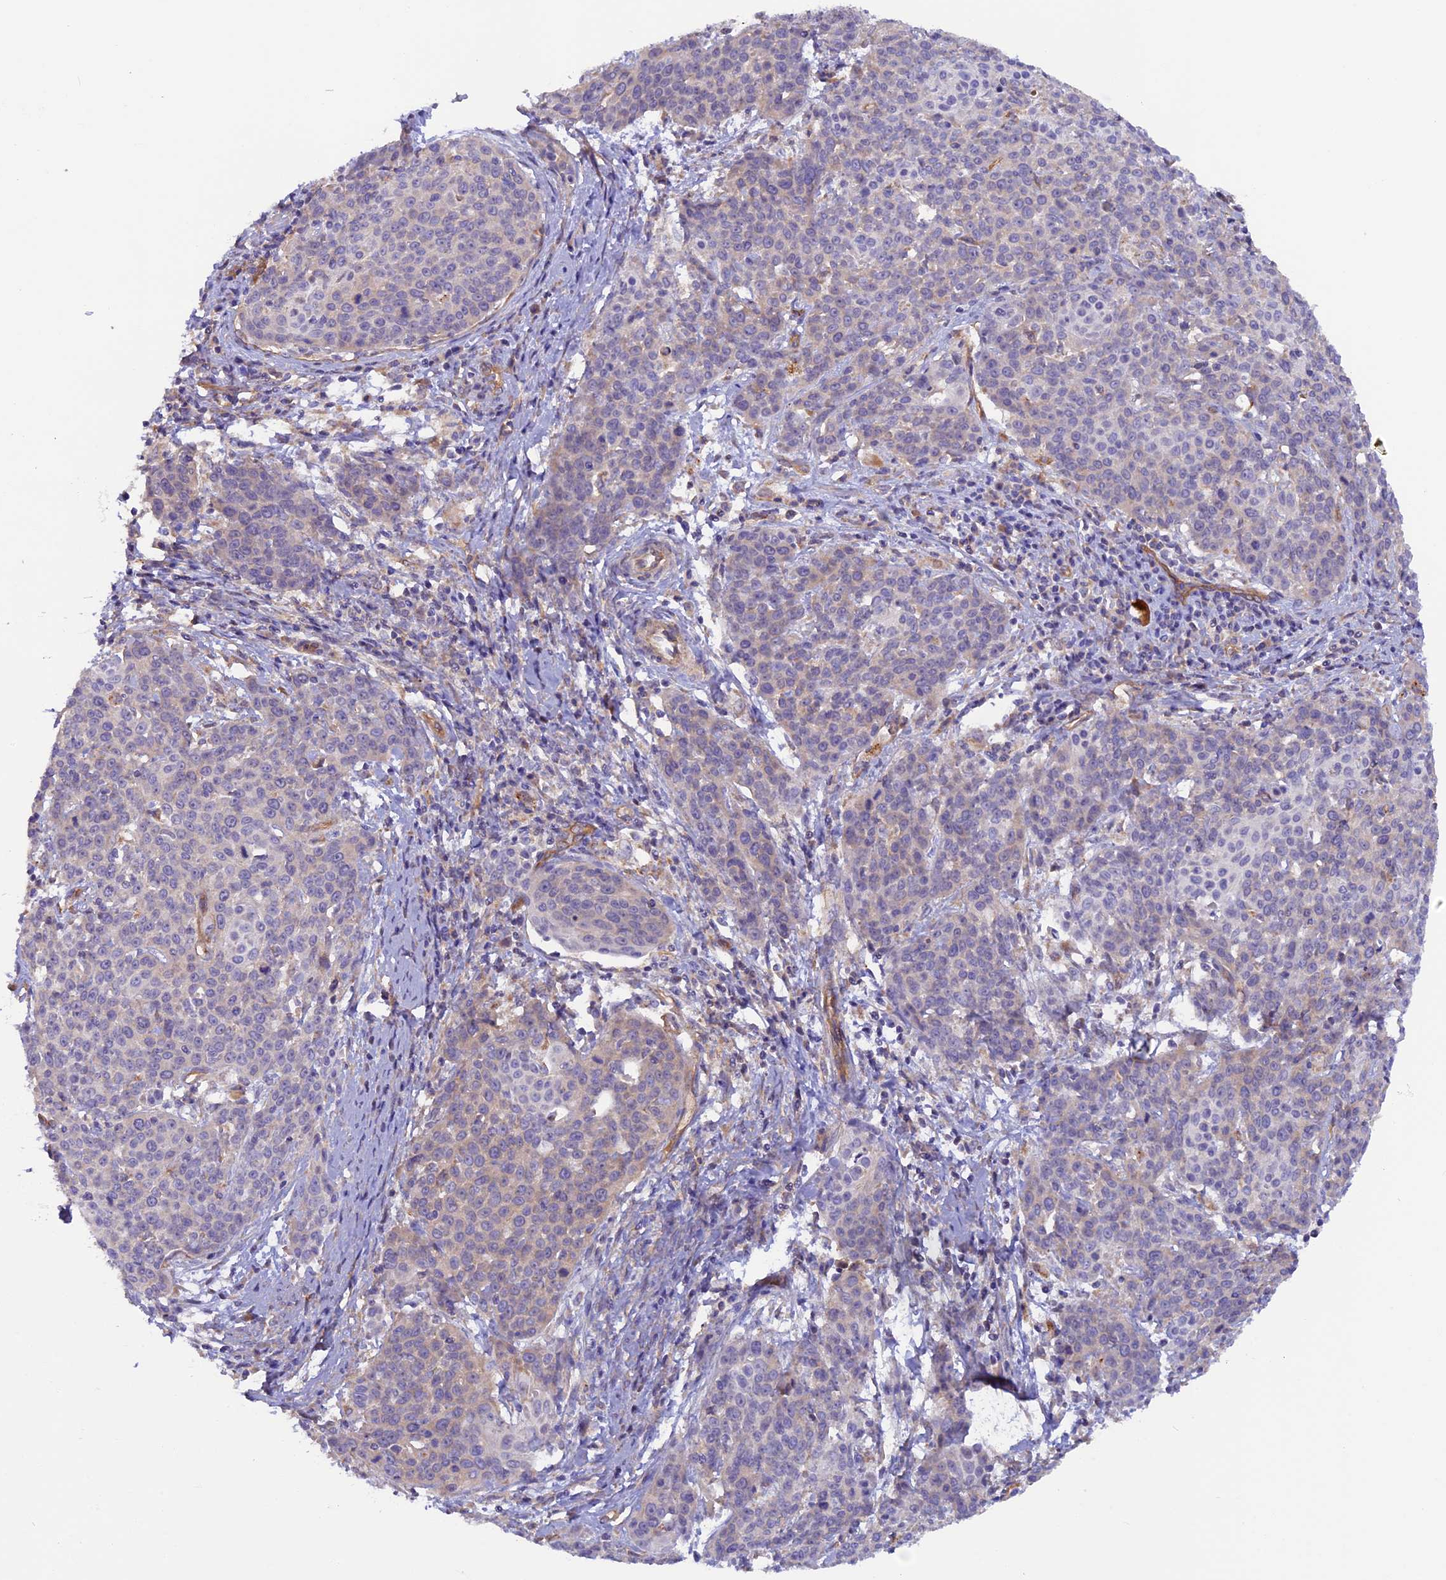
{"staining": {"intensity": "weak", "quantity": "<25%", "location": "cytoplasmic/membranous"}, "tissue": "cervical cancer", "cell_type": "Tumor cells", "image_type": "cancer", "snomed": [{"axis": "morphology", "description": "Squamous cell carcinoma, NOS"}, {"axis": "topography", "description": "Cervix"}], "caption": "Tumor cells are negative for protein expression in human cervical squamous cell carcinoma.", "gene": "DUS3L", "patient": {"sex": "female", "age": 38}}